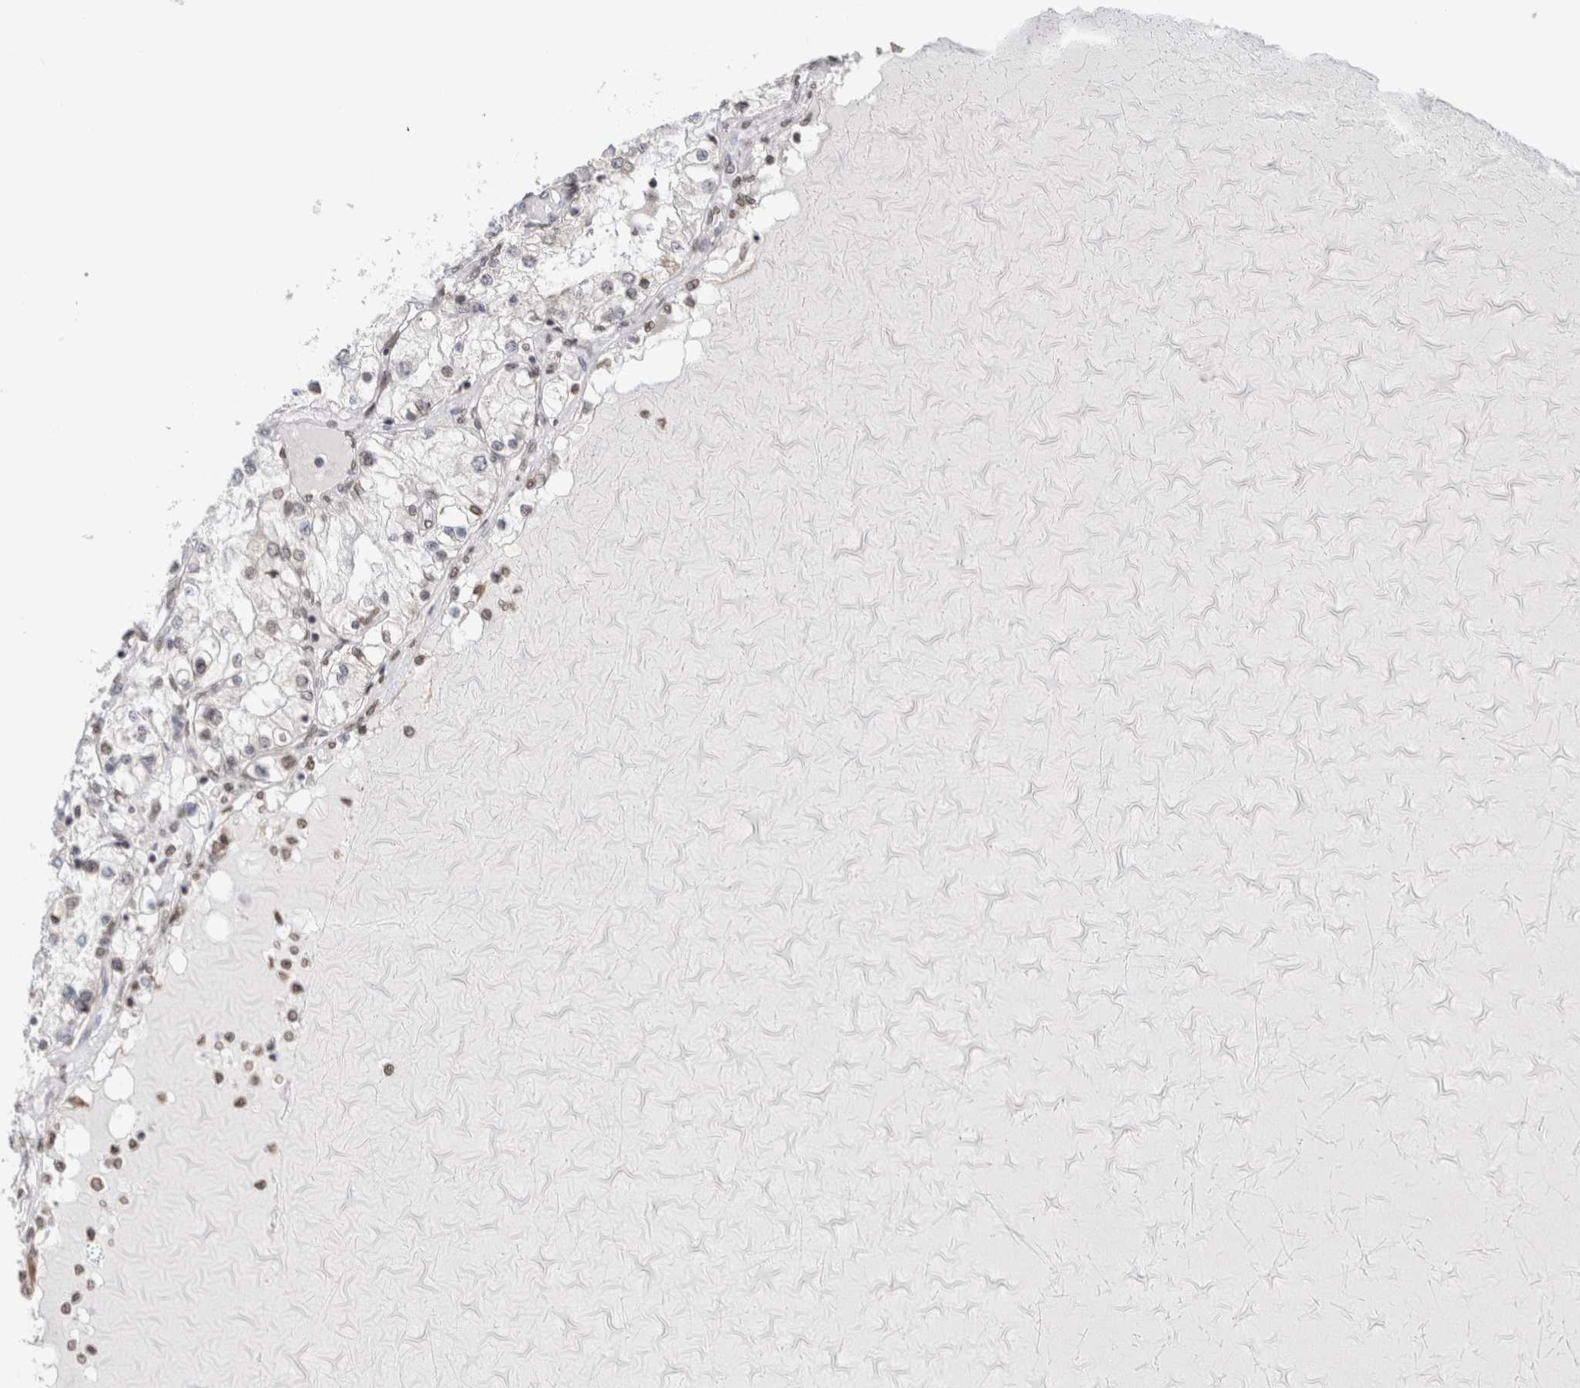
{"staining": {"intensity": "negative", "quantity": "none", "location": "none"}, "tissue": "renal cancer", "cell_type": "Tumor cells", "image_type": "cancer", "snomed": [{"axis": "morphology", "description": "Adenocarcinoma, NOS"}, {"axis": "topography", "description": "Kidney"}], "caption": "Tumor cells show no significant protein positivity in renal adenocarcinoma.", "gene": "RBMX2", "patient": {"sex": "male", "age": 68}}